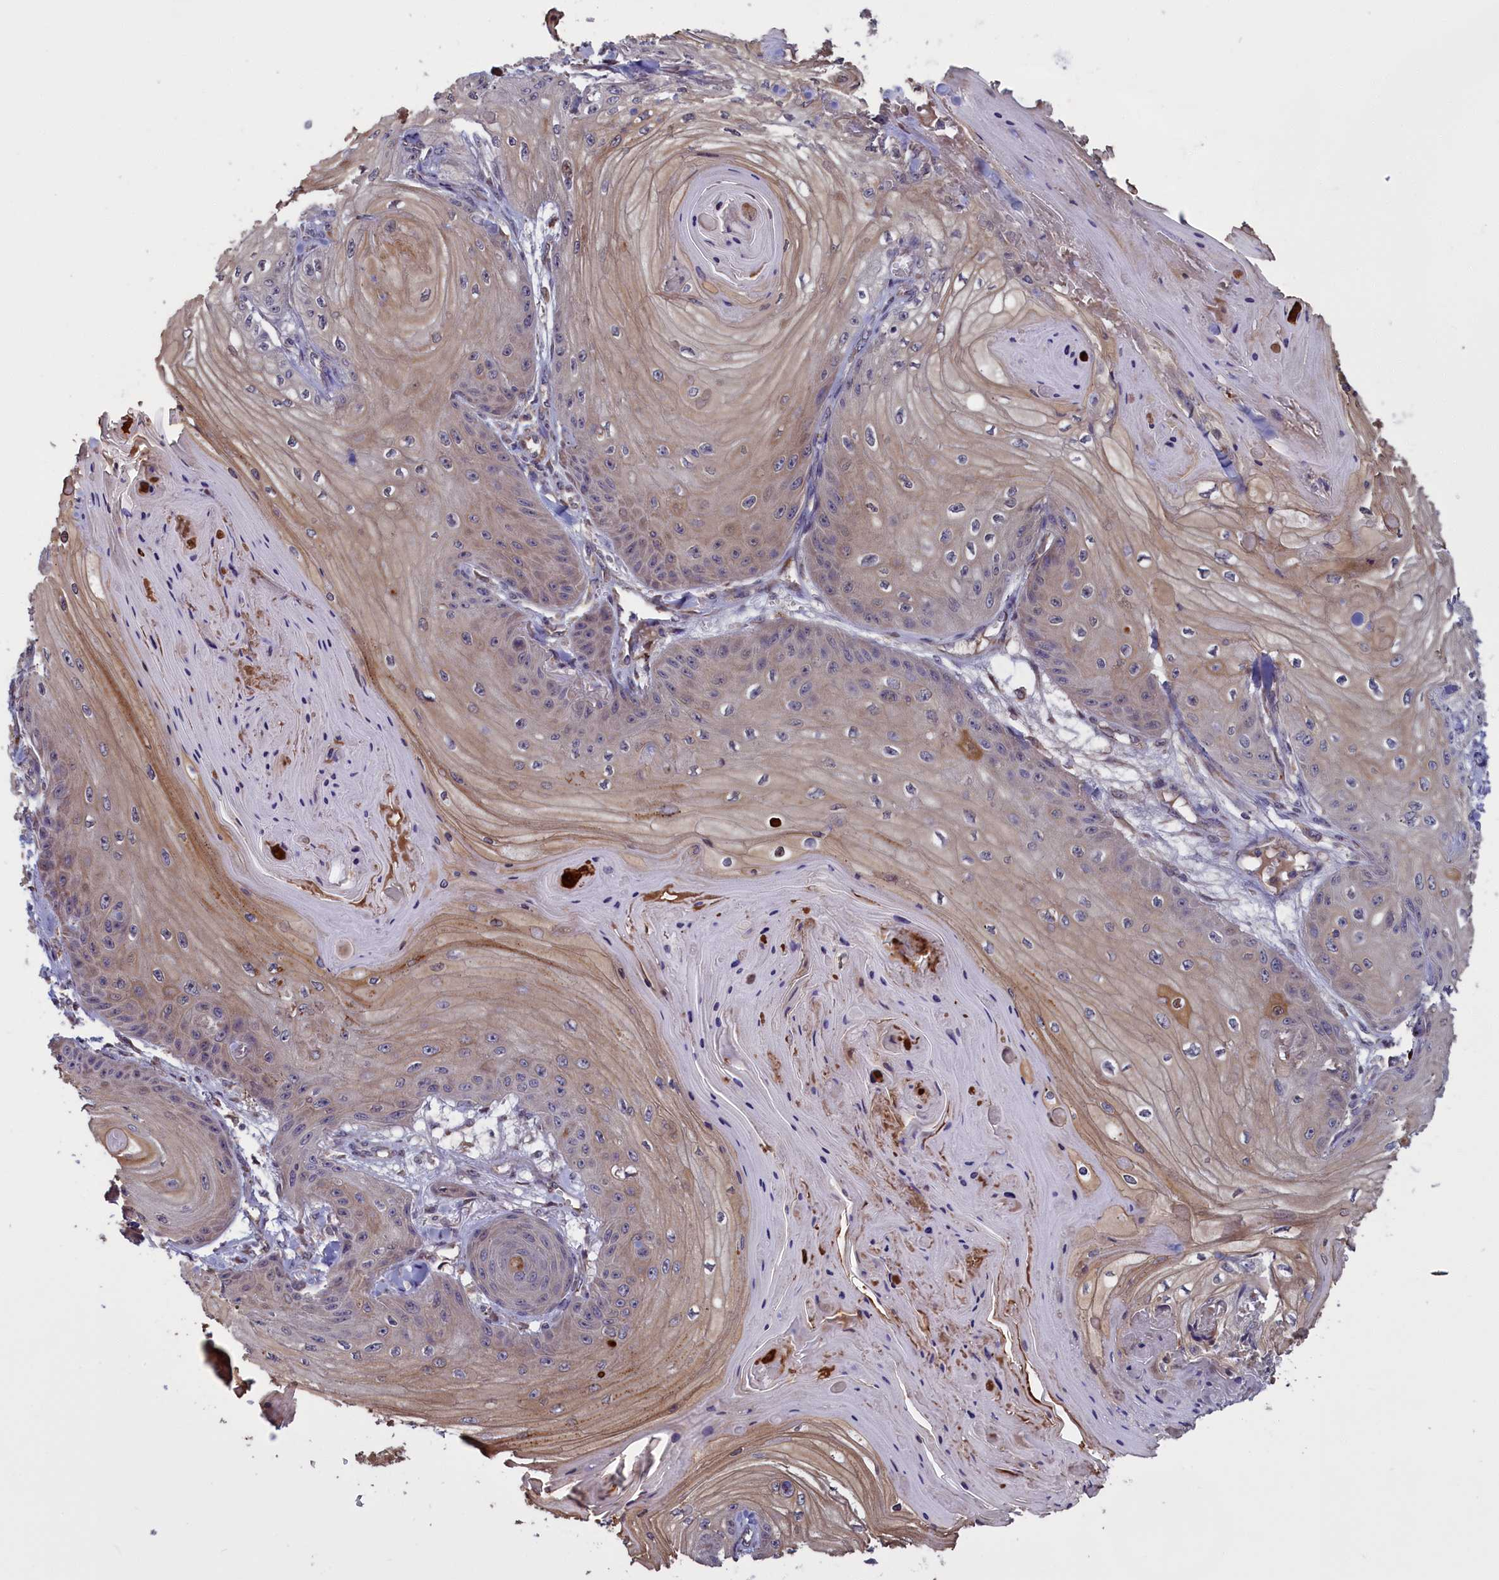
{"staining": {"intensity": "weak", "quantity": "25%-75%", "location": "cytoplasmic/membranous"}, "tissue": "skin cancer", "cell_type": "Tumor cells", "image_type": "cancer", "snomed": [{"axis": "morphology", "description": "Squamous cell carcinoma, NOS"}, {"axis": "topography", "description": "Skin"}], "caption": "A micrograph showing weak cytoplasmic/membranous staining in about 25%-75% of tumor cells in skin squamous cell carcinoma, as visualized by brown immunohistochemical staining.", "gene": "DENND1B", "patient": {"sex": "male", "age": 74}}